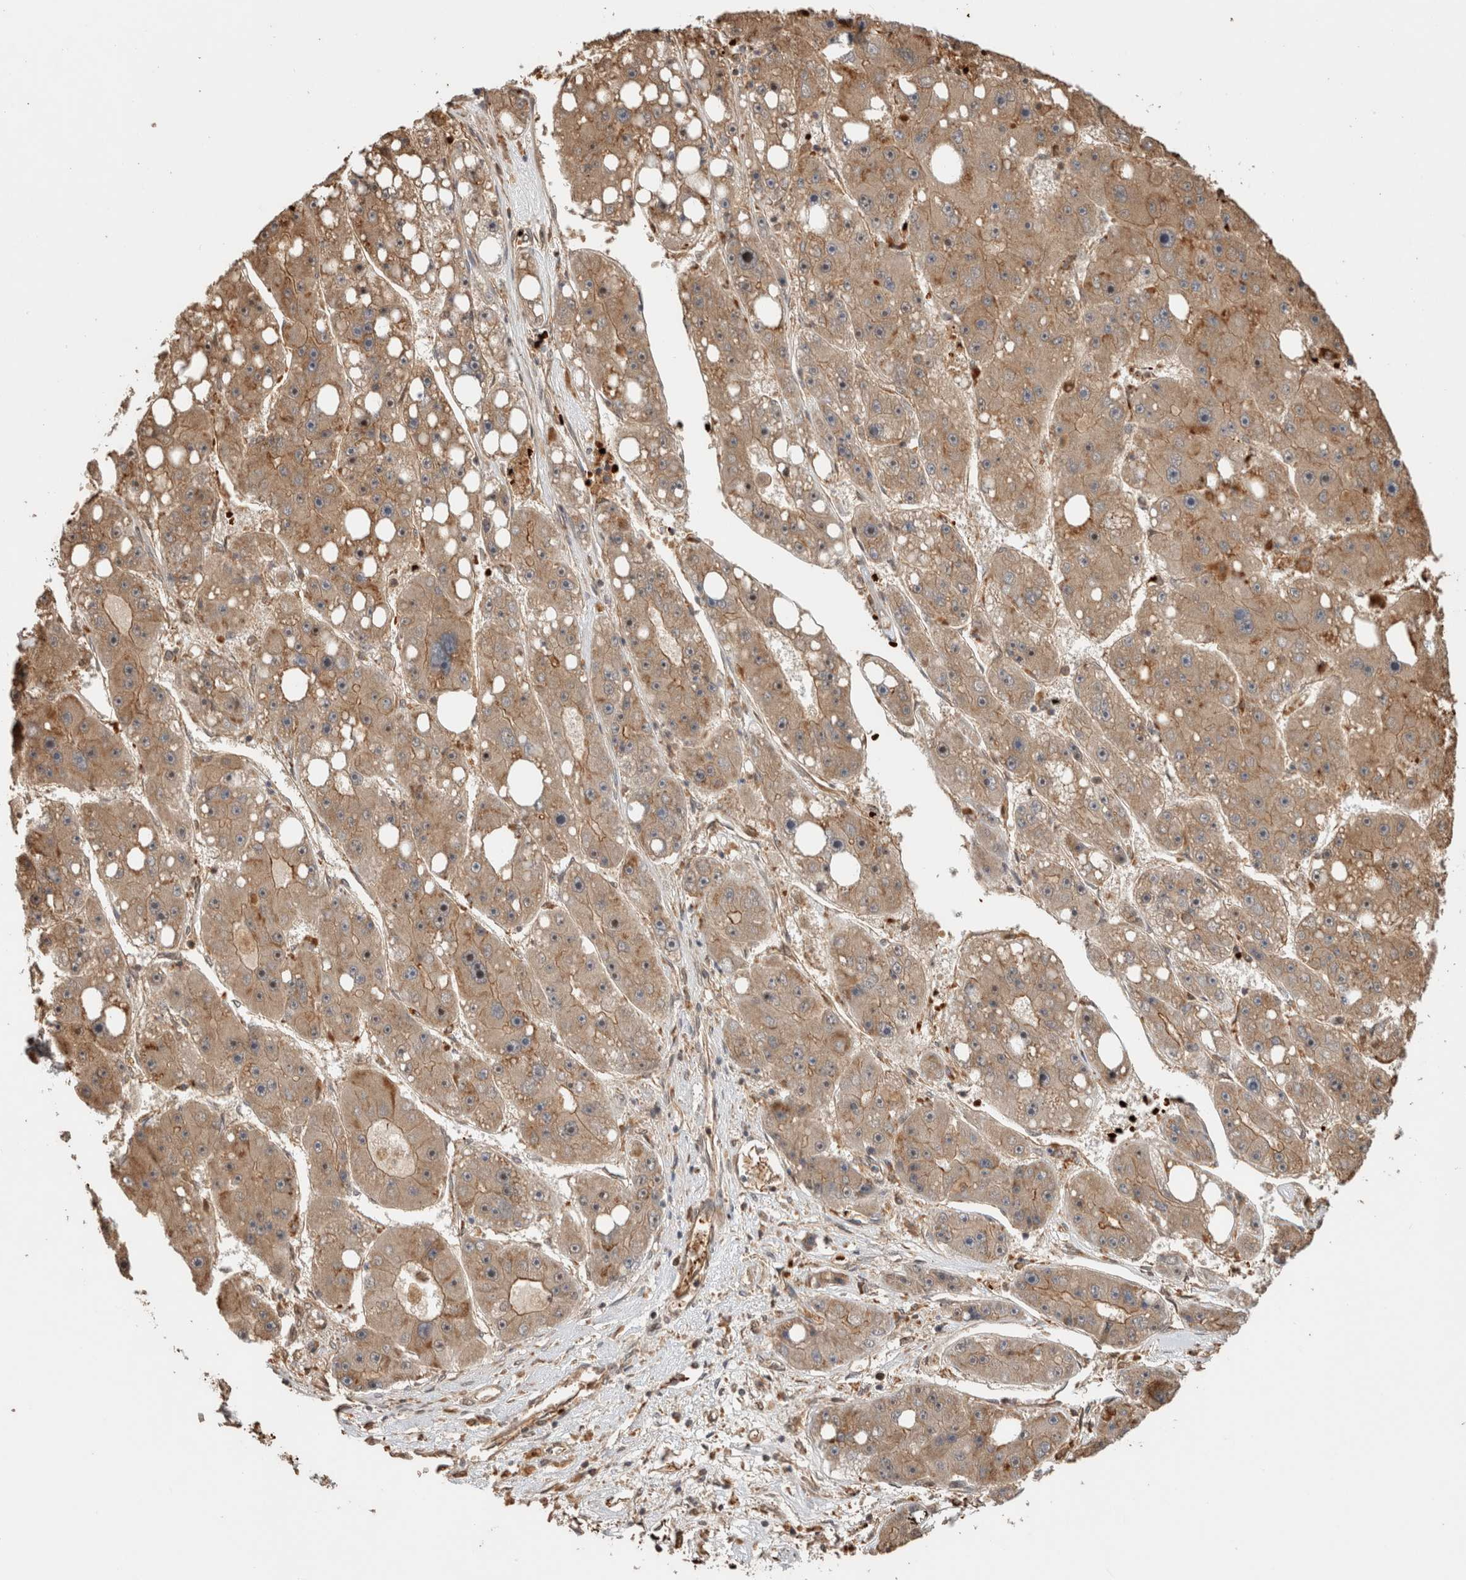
{"staining": {"intensity": "moderate", "quantity": ">75%", "location": "cytoplasmic/membranous"}, "tissue": "liver cancer", "cell_type": "Tumor cells", "image_type": "cancer", "snomed": [{"axis": "morphology", "description": "Carcinoma, Hepatocellular, NOS"}, {"axis": "topography", "description": "Liver"}], "caption": "Immunohistochemical staining of liver cancer exhibits medium levels of moderate cytoplasmic/membranous protein expression in approximately >75% of tumor cells.", "gene": "OTUD6B", "patient": {"sex": "female", "age": 61}}